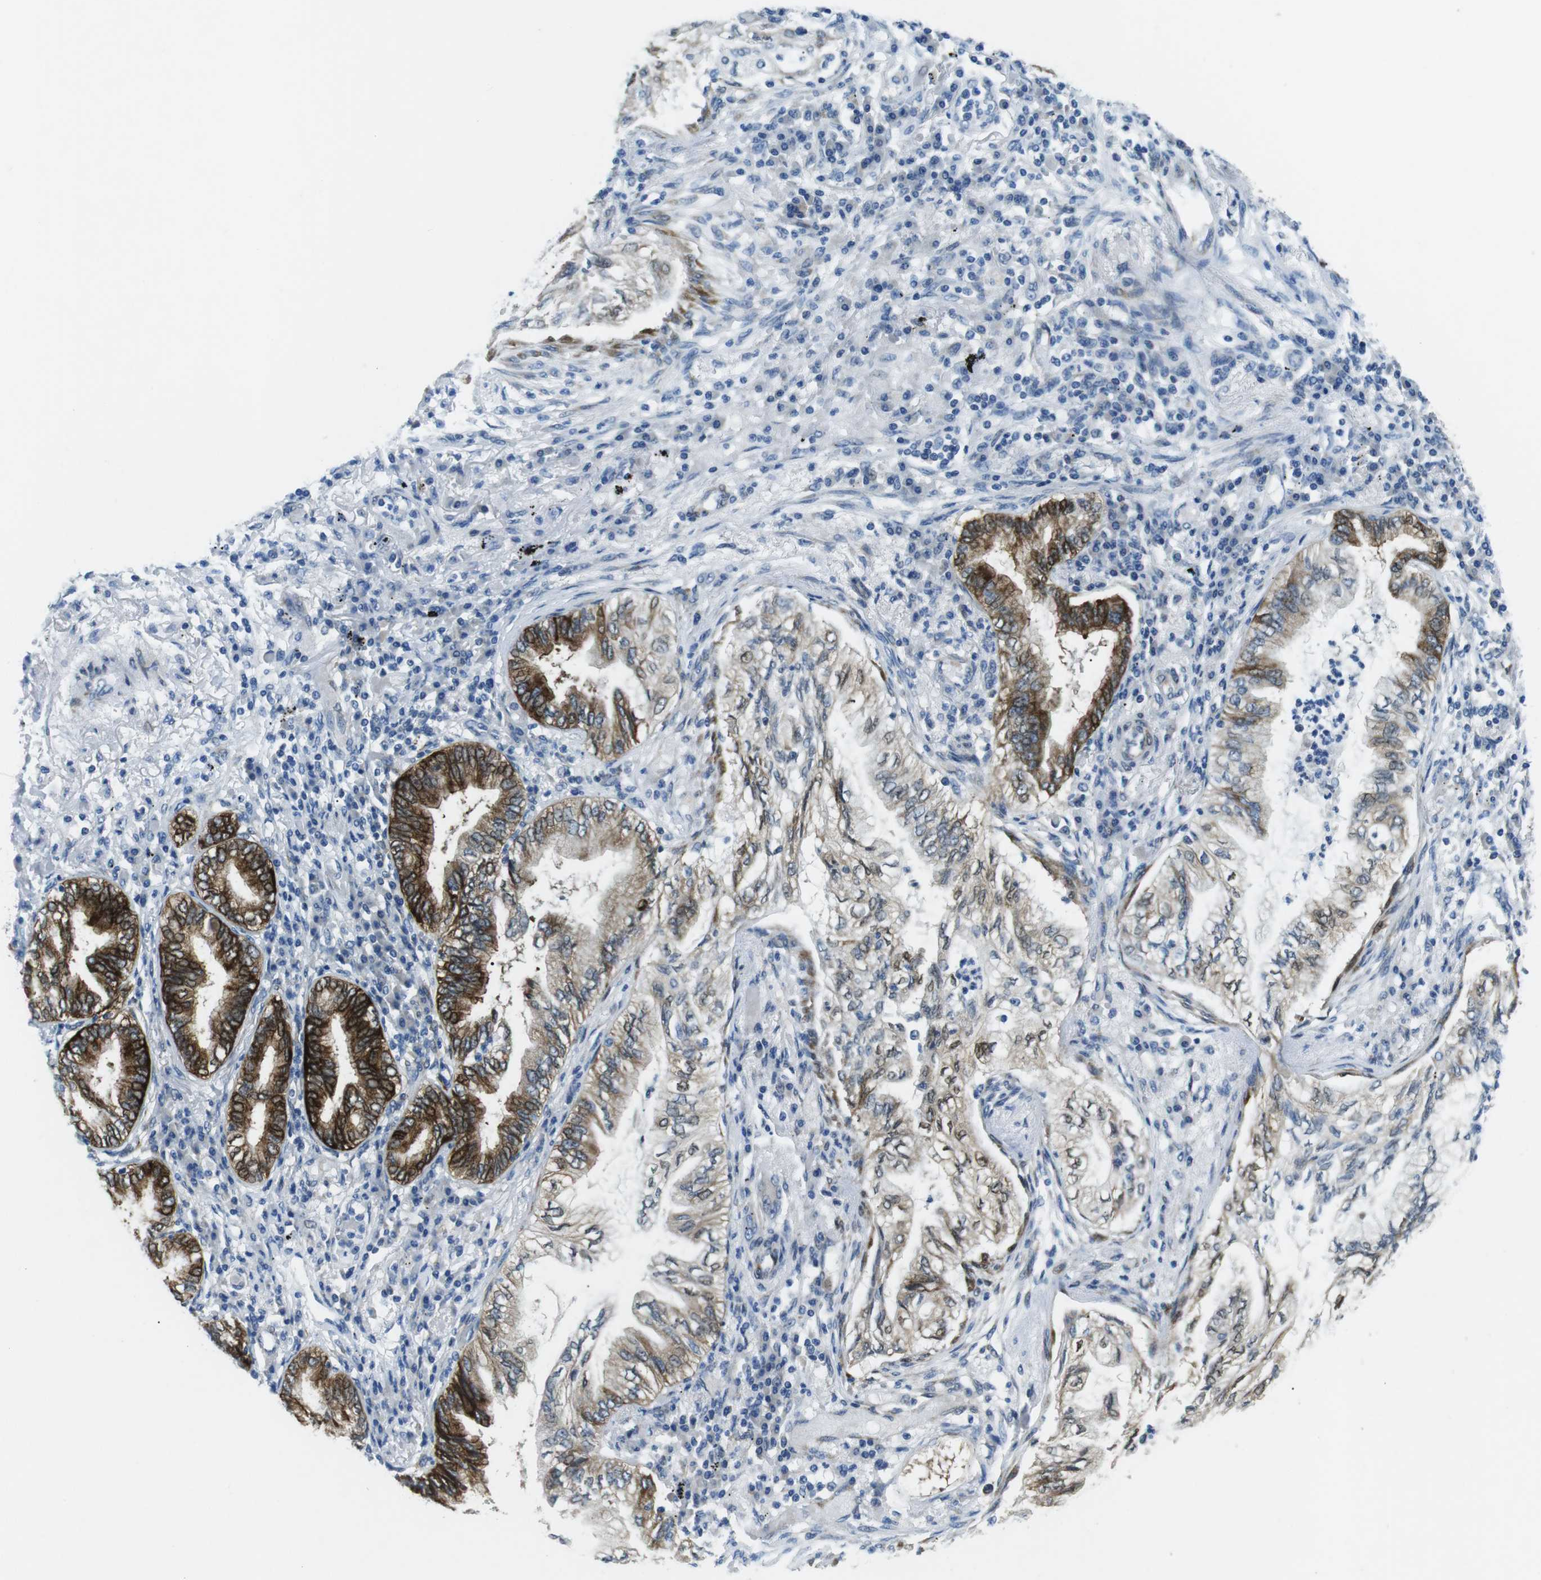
{"staining": {"intensity": "strong", "quantity": "25%-75%", "location": "cytoplasmic/membranous"}, "tissue": "lung cancer", "cell_type": "Tumor cells", "image_type": "cancer", "snomed": [{"axis": "morphology", "description": "Normal tissue, NOS"}, {"axis": "morphology", "description": "Adenocarcinoma, NOS"}, {"axis": "topography", "description": "Bronchus"}, {"axis": "topography", "description": "Lung"}], "caption": "A high amount of strong cytoplasmic/membranous positivity is seen in approximately 25%-75% of tumor cells in adenocarcinoma (lung) tissue.", "gene": "PHLDA1", "patient": {"sex": "female", "age": 70}}